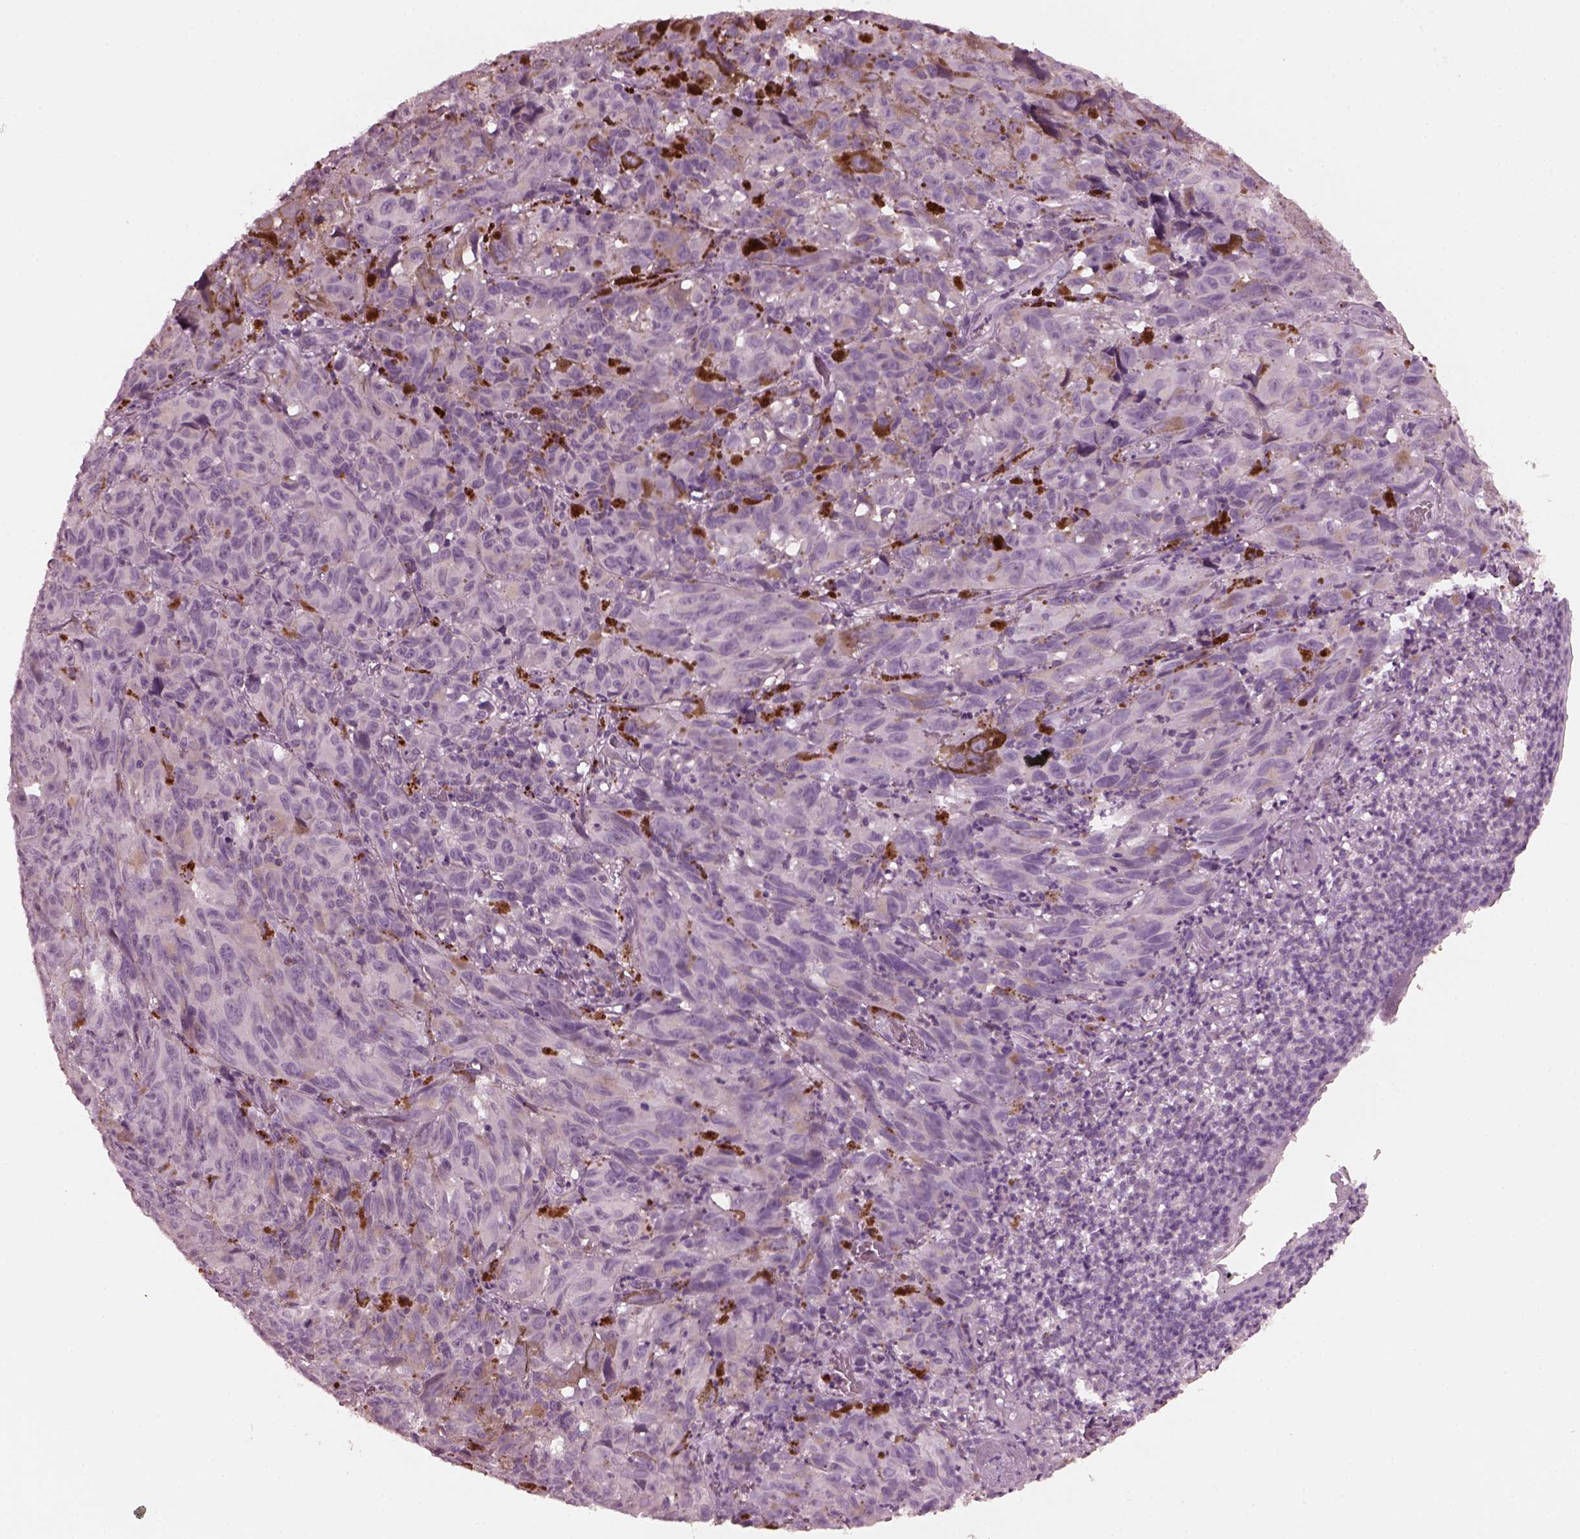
{"staining": {"intensity": "negative", "quantity": "none", "location": "none"}, "tissue": "melanoma", "cell_type": "Tumor cells", "image_type": "cancer", "snomed": [{"axis": "morphology", "description": "Malignant melanoma, NOS"}, {"axis": "topography", "description": "Vulva, labia, clitoris and Bartholin´s gland, NO"}], "caption": "Image shows no protein positivity in tumor cells of malignant melanoma tissue.", "gene": "SLAMF8", "patient": {"sex": "female", "age": 75}}